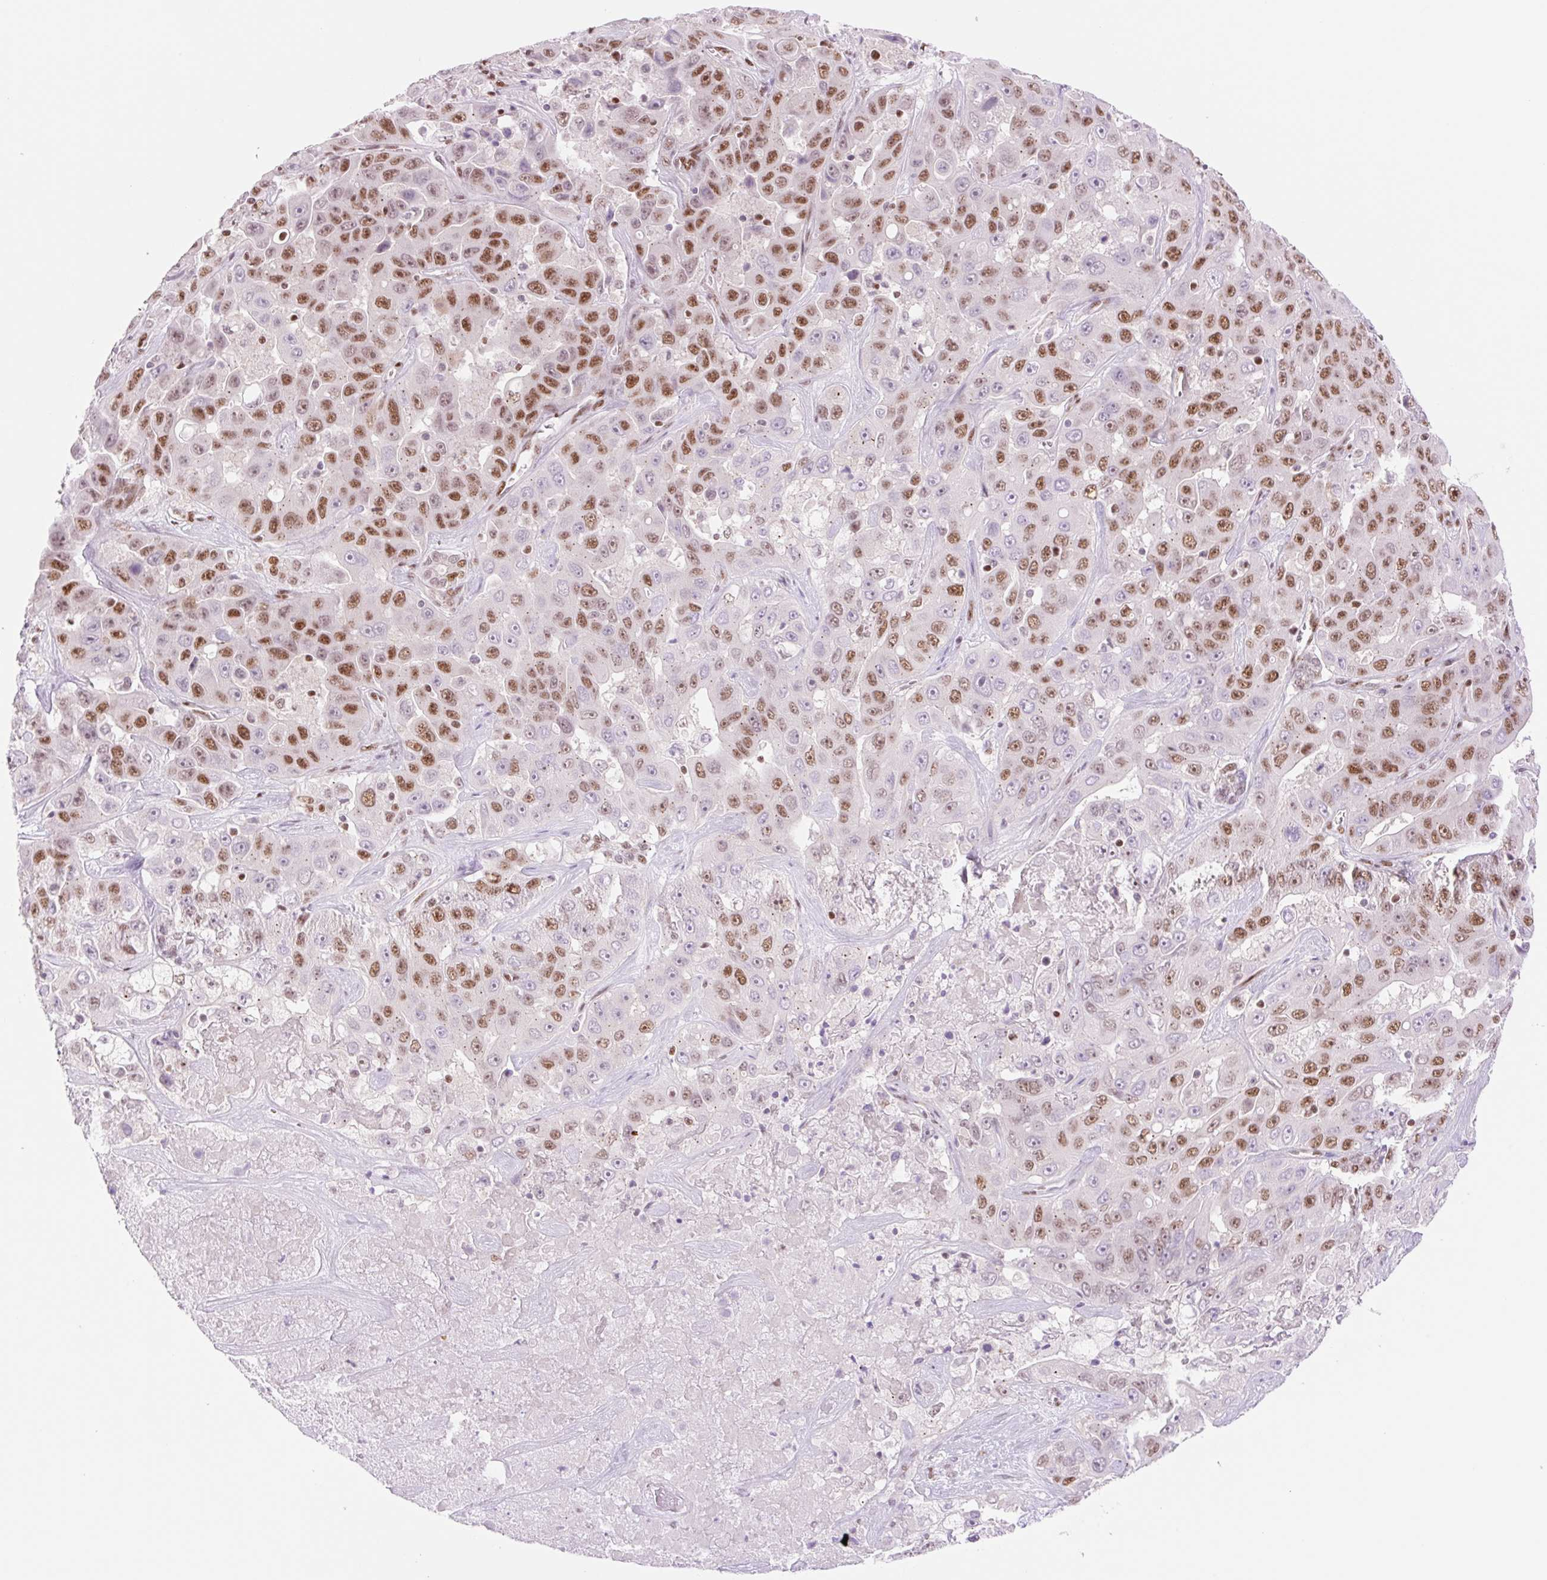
{"staining": {"intensity": "moderate", "quantity": "25%-75%", "location": "nuclear"}, "tissue": "liver cancer", "cell_type": "Tumor cells", "image_type": "cancer", "snomed": [{"axis": "morphology", "description": "Cholangiocarcinoma"}, {"axis": "topography", "description": "Liver"}], "caption": "This histopathology image exhibits IHC staining of liver cholangiocarcinoma, with medium moderate nuclear positivity in about 25%-75% of tumor cells.", "gene": "PRDM11", "patient": {"sex": "female", "age": 52}}